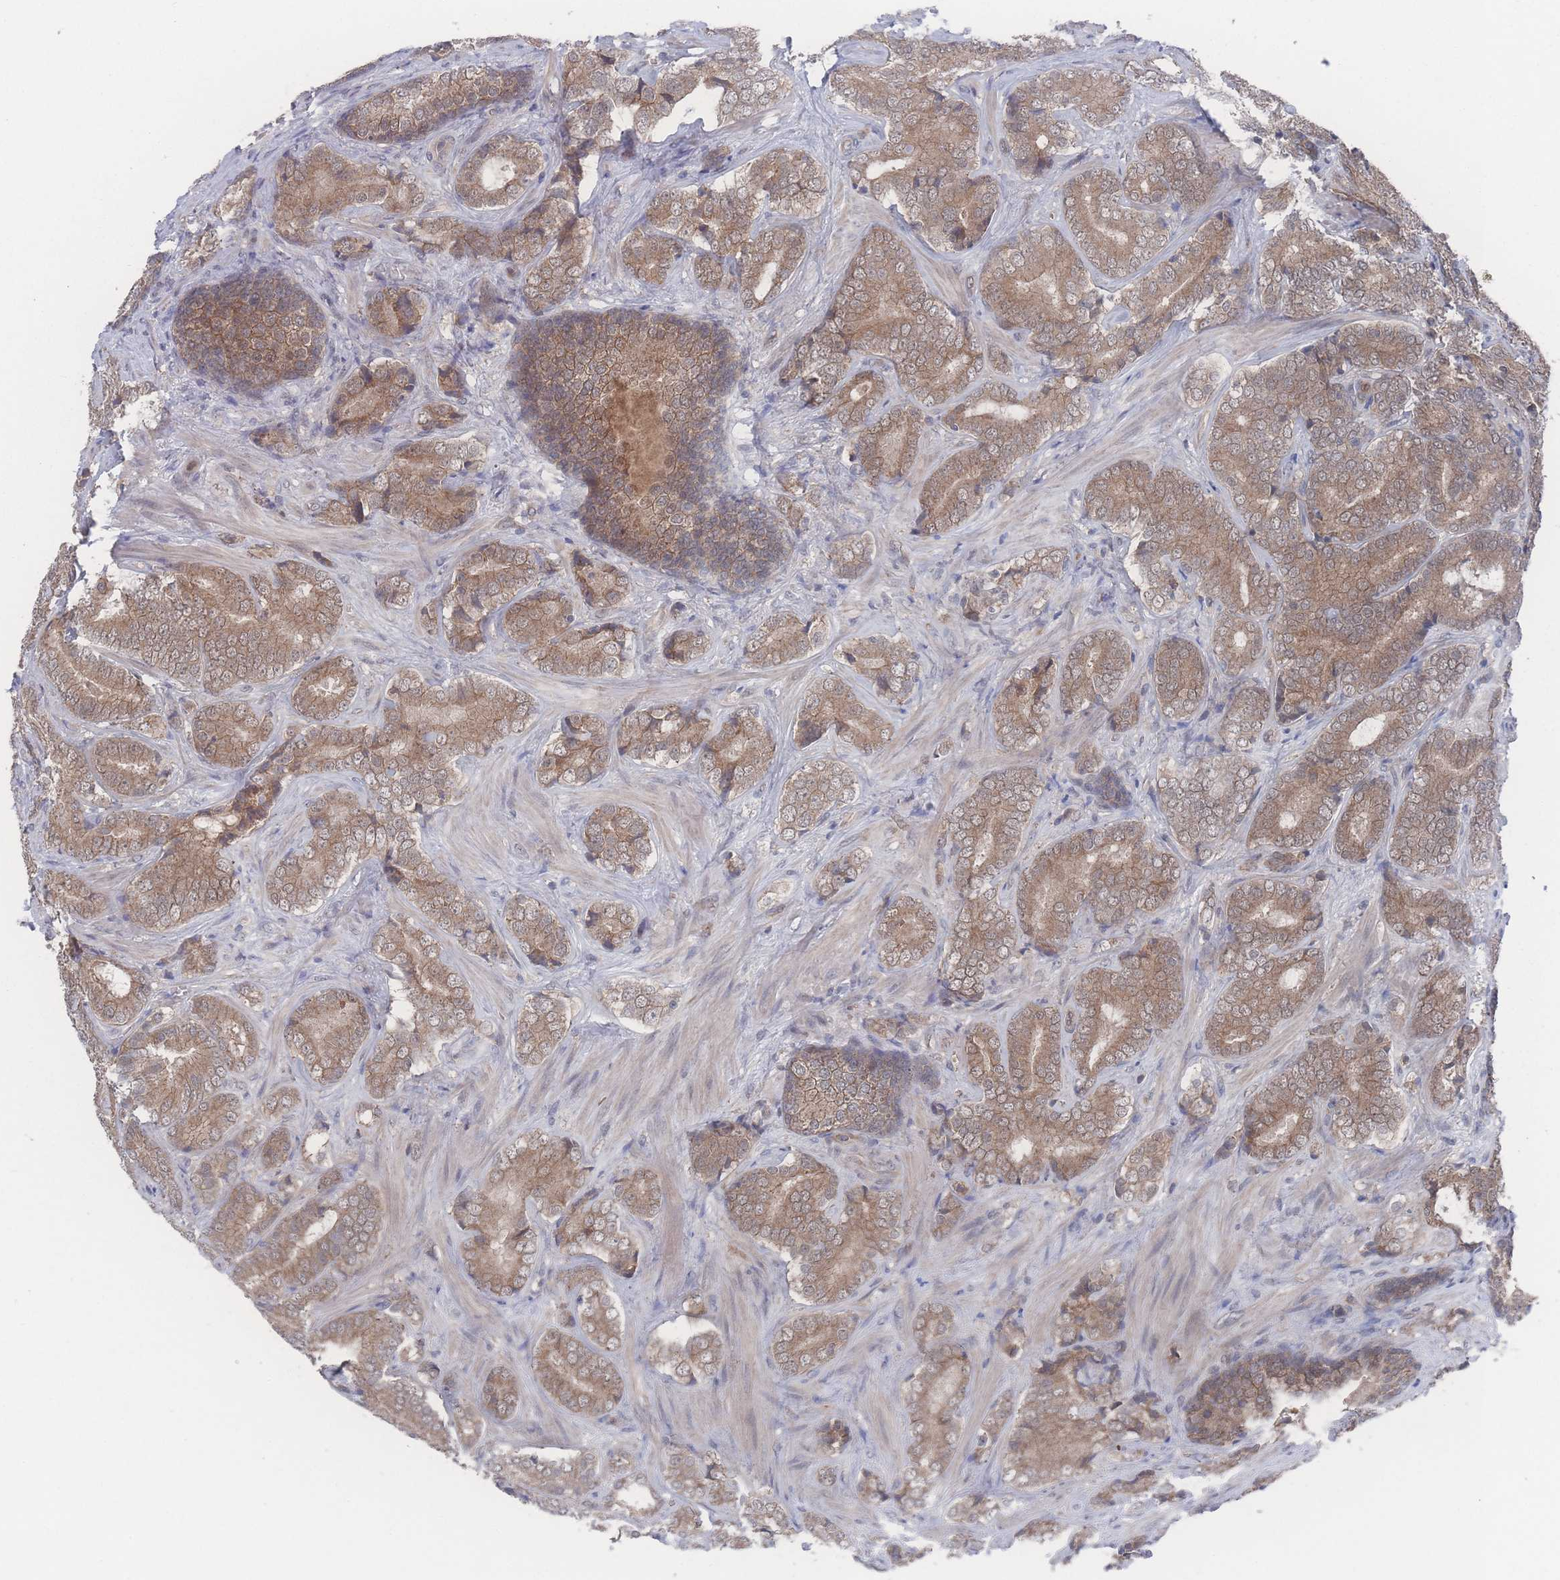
{"staining": {"intensity": "moderate", "quantity": ">75%", "location": "cytoplasmic/membranous"}, "tissue": "prostate cancer", "cell_type": "Tumor cells", "image_type": "cancer", "snomed": [{"axis": "morphology", "description": "Adenocarcinoma, Low grade"}, {"axis": "topography", "description": "Prostate"}], "caption": "Moderate cytoplasmic/membranous expression is present in about >75% of tumor cells in prostate cancer.", "gene": "NBEAL1", "patient": {"sex": "male", "age": 58}}